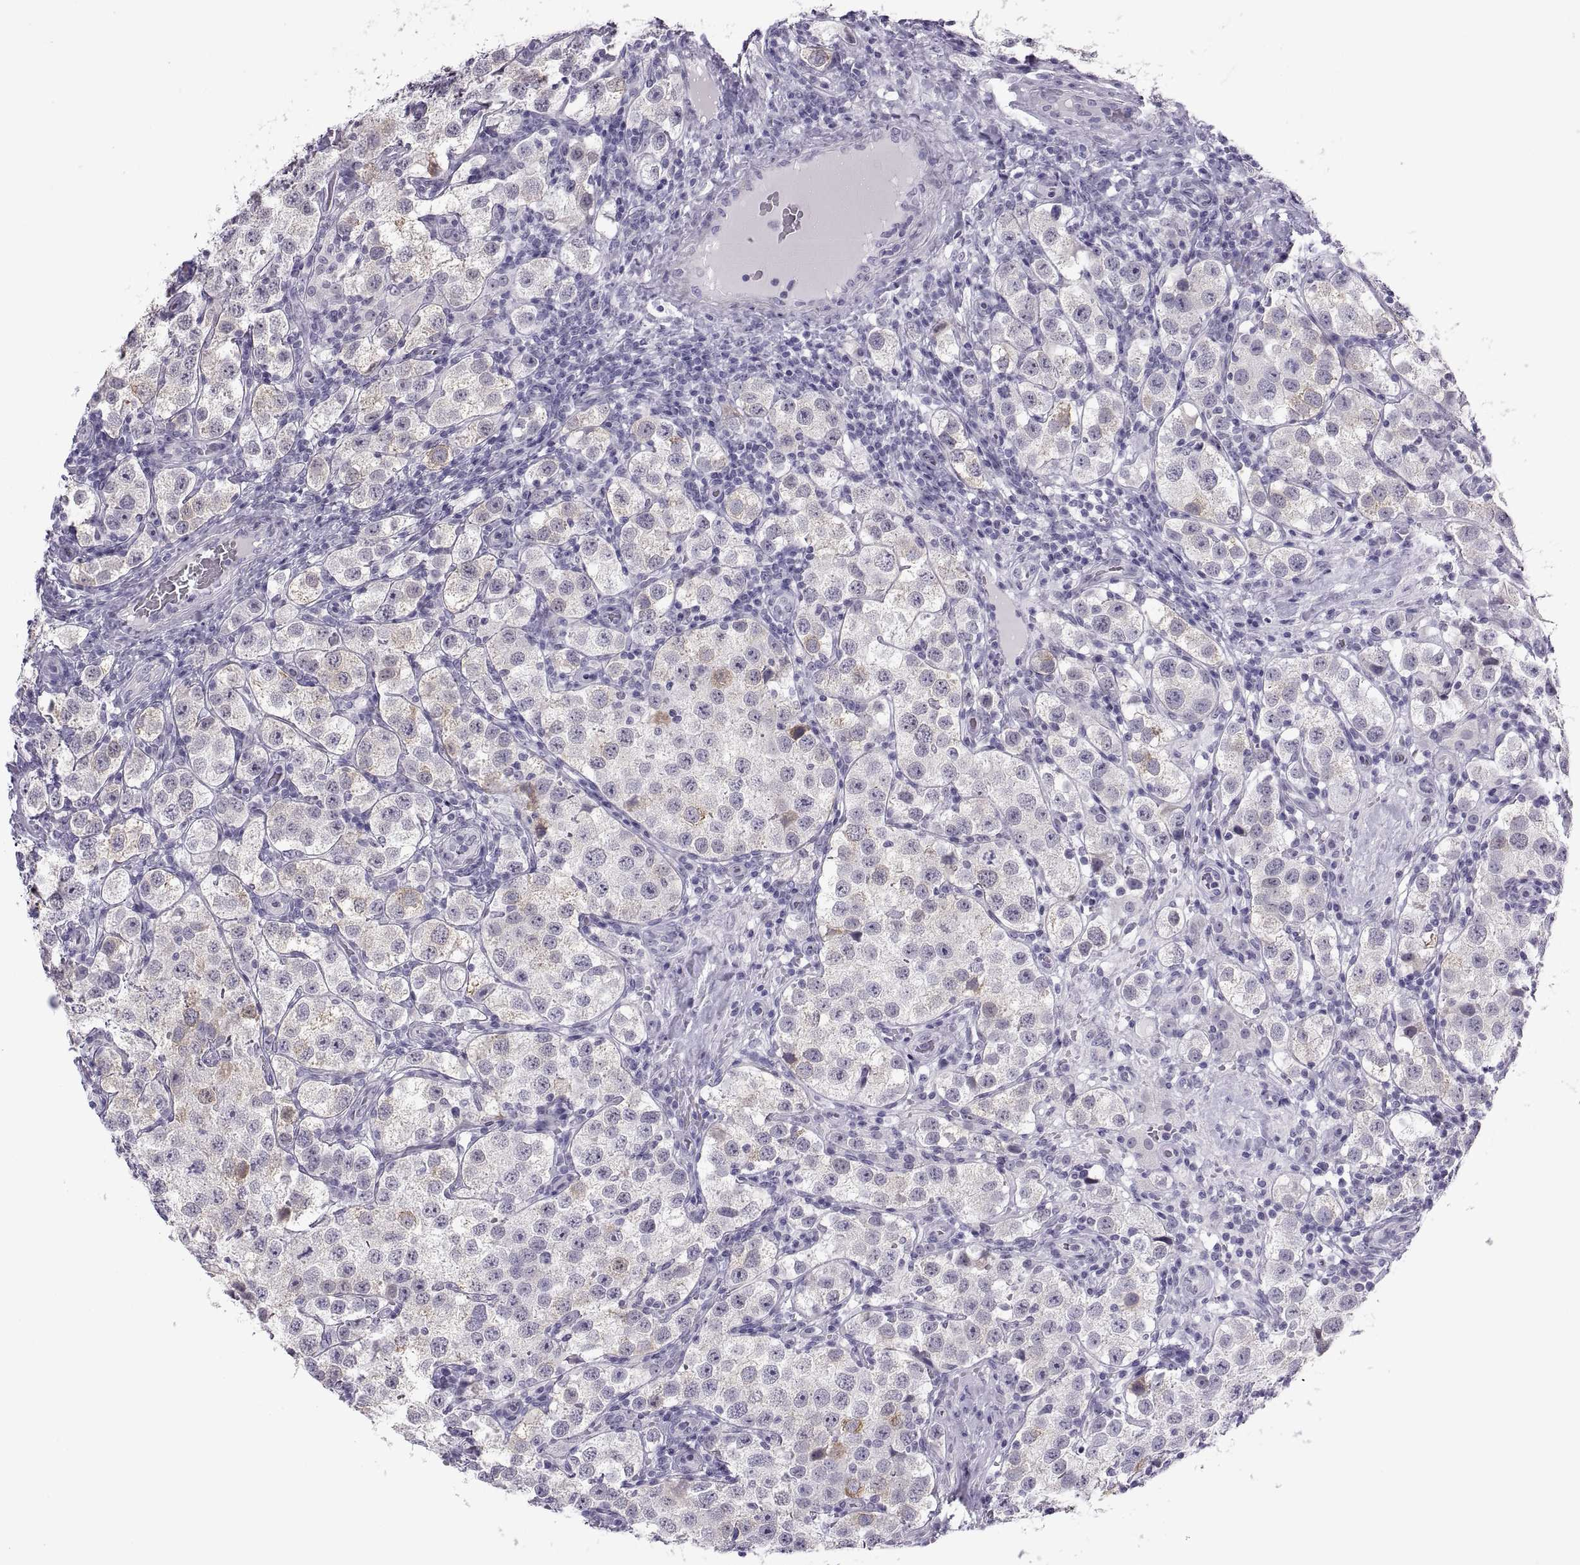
{"staining": {"intensity": "moderate", "quantity": "<25%", "location": "cytoplasmic/membranous"}, "tissue": "testis cancer", "cell_type": "Tumor cells", "image_type": "cancer", "snomed": [{"axis": "morphology", "description": "Seminoma, NOS"}, {"axis": "topography", "description": "Testis"}], "caption": "Testis cancer stained with DAB immunohistochemistry displays low levels of moderate cytoplasmic/membranous expression in approximately <25% of tumor cells.", "gene": "C3orf22", "patient": {"sex": "male", "age": 37}}